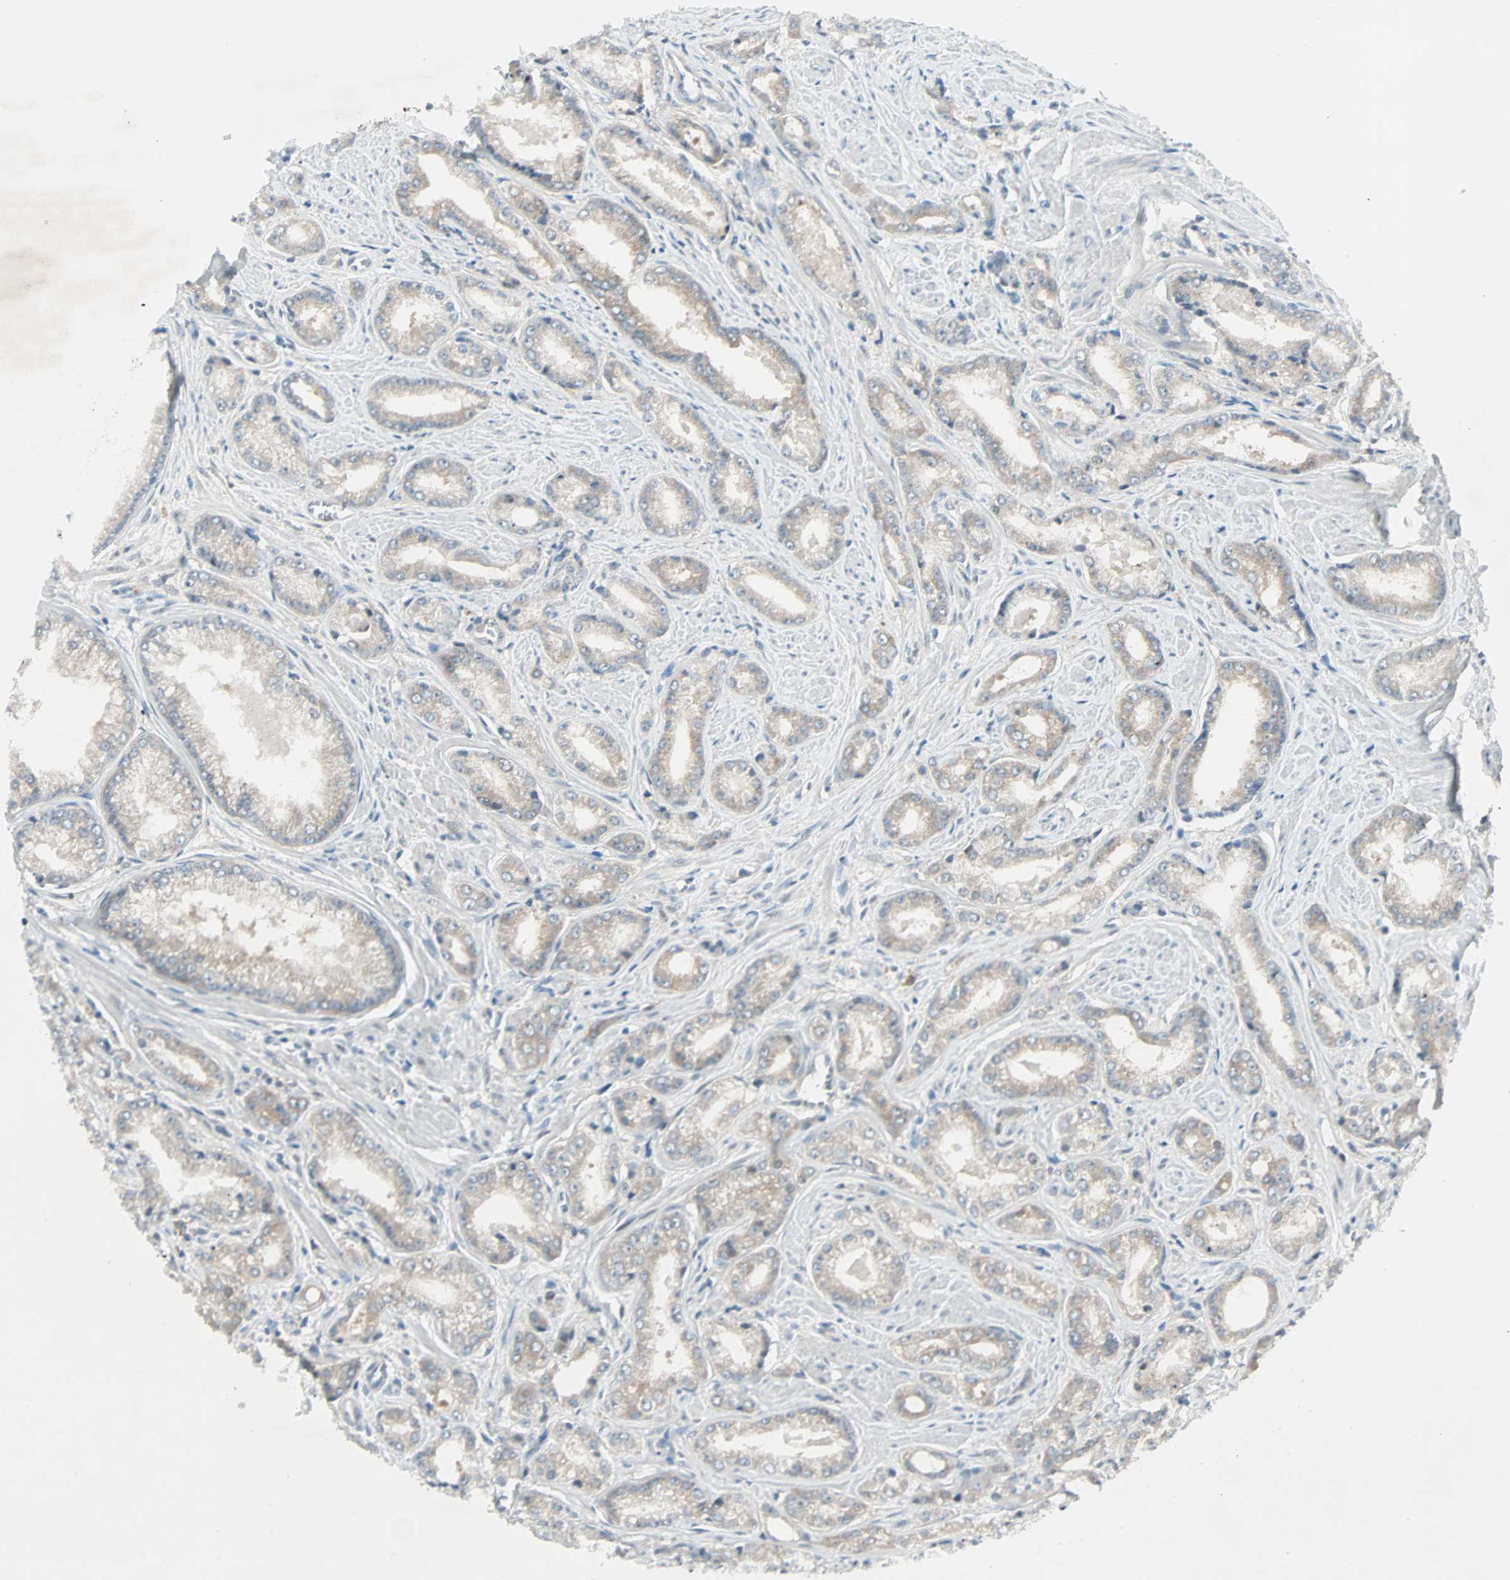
{"staining": {"intensity": "weak", "quantity": ">75%", "location": "cytoplasmic/membranous"}, "tissue": "prostate cancer", "cell_type": "Tumor cells", "image_type": "cancer", "snomed": [{"axis": "morphology", "description": "Adenocarcinoma, Low grade"}, {"axis": "topography", "description": "Prostate"}], "caption": "This is a histology image of immunohistochemistry (IHC) staining of adenocarcinoma (low-grade) (prostate), which shows weak expression in the cytoplasmic/membranous of tumor cells.", "gene": "SMIM8", "patient": {"sex": "male", "age": 64}}